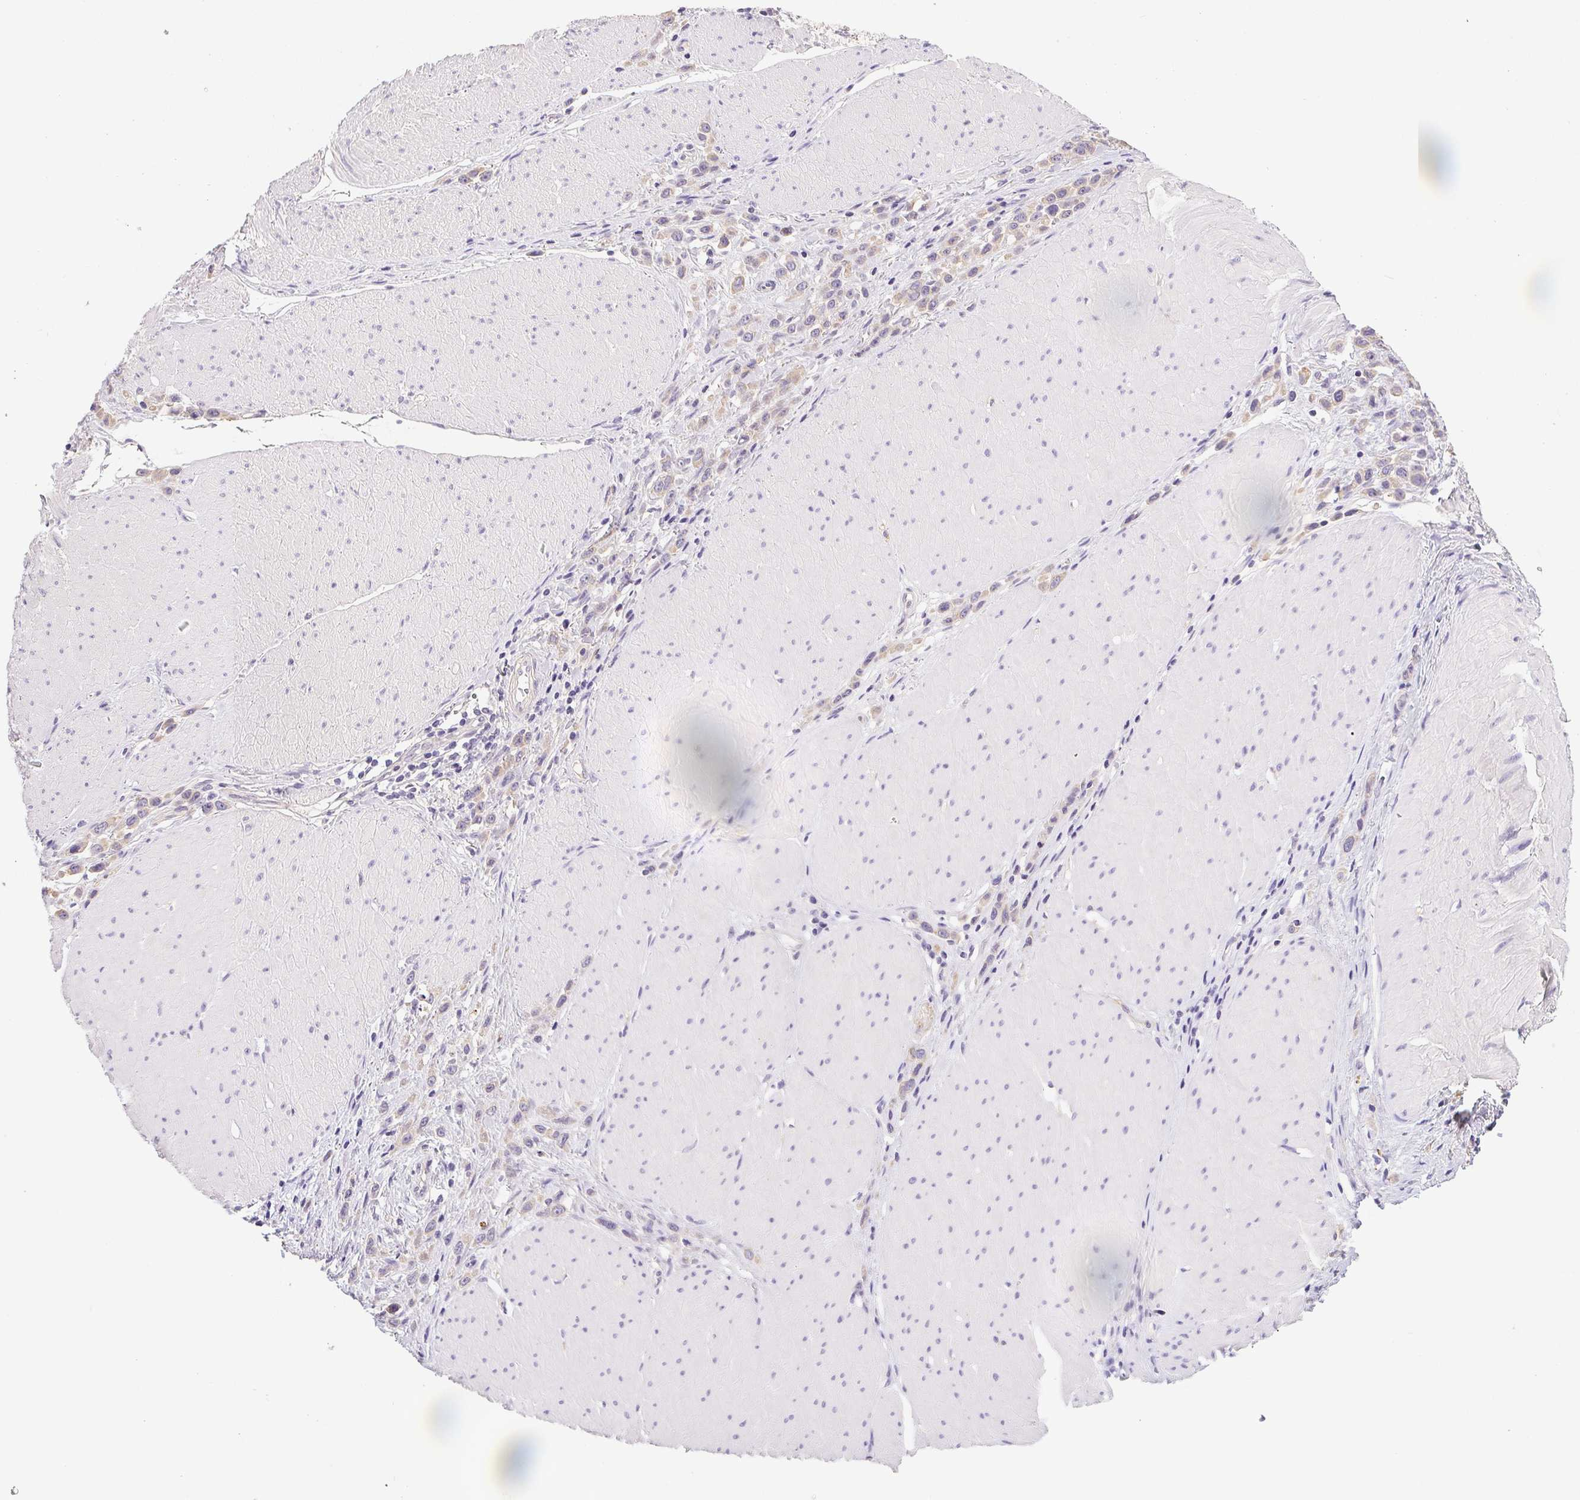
{"staining": {"intensity": "weak", "quantity": "<25%", "location": "cytoplasmic/membranous"}, "tissue": "stomach cancer", "cell_type": "Tumor cells", "image_type": "cancer", "snomed": [{"axis": "morphology", "description": "Adenocarcinoma, NOS"}, {"axis": "topography", "description": "Stomach"}], "caption": "The histopathology image shows no significant positivity in tumor cells of stomach adenocarcinoma. (DAB IHC, high magnification).", "gene": "SLC17A7", "patient": {"sex": "male", "age": 47}}